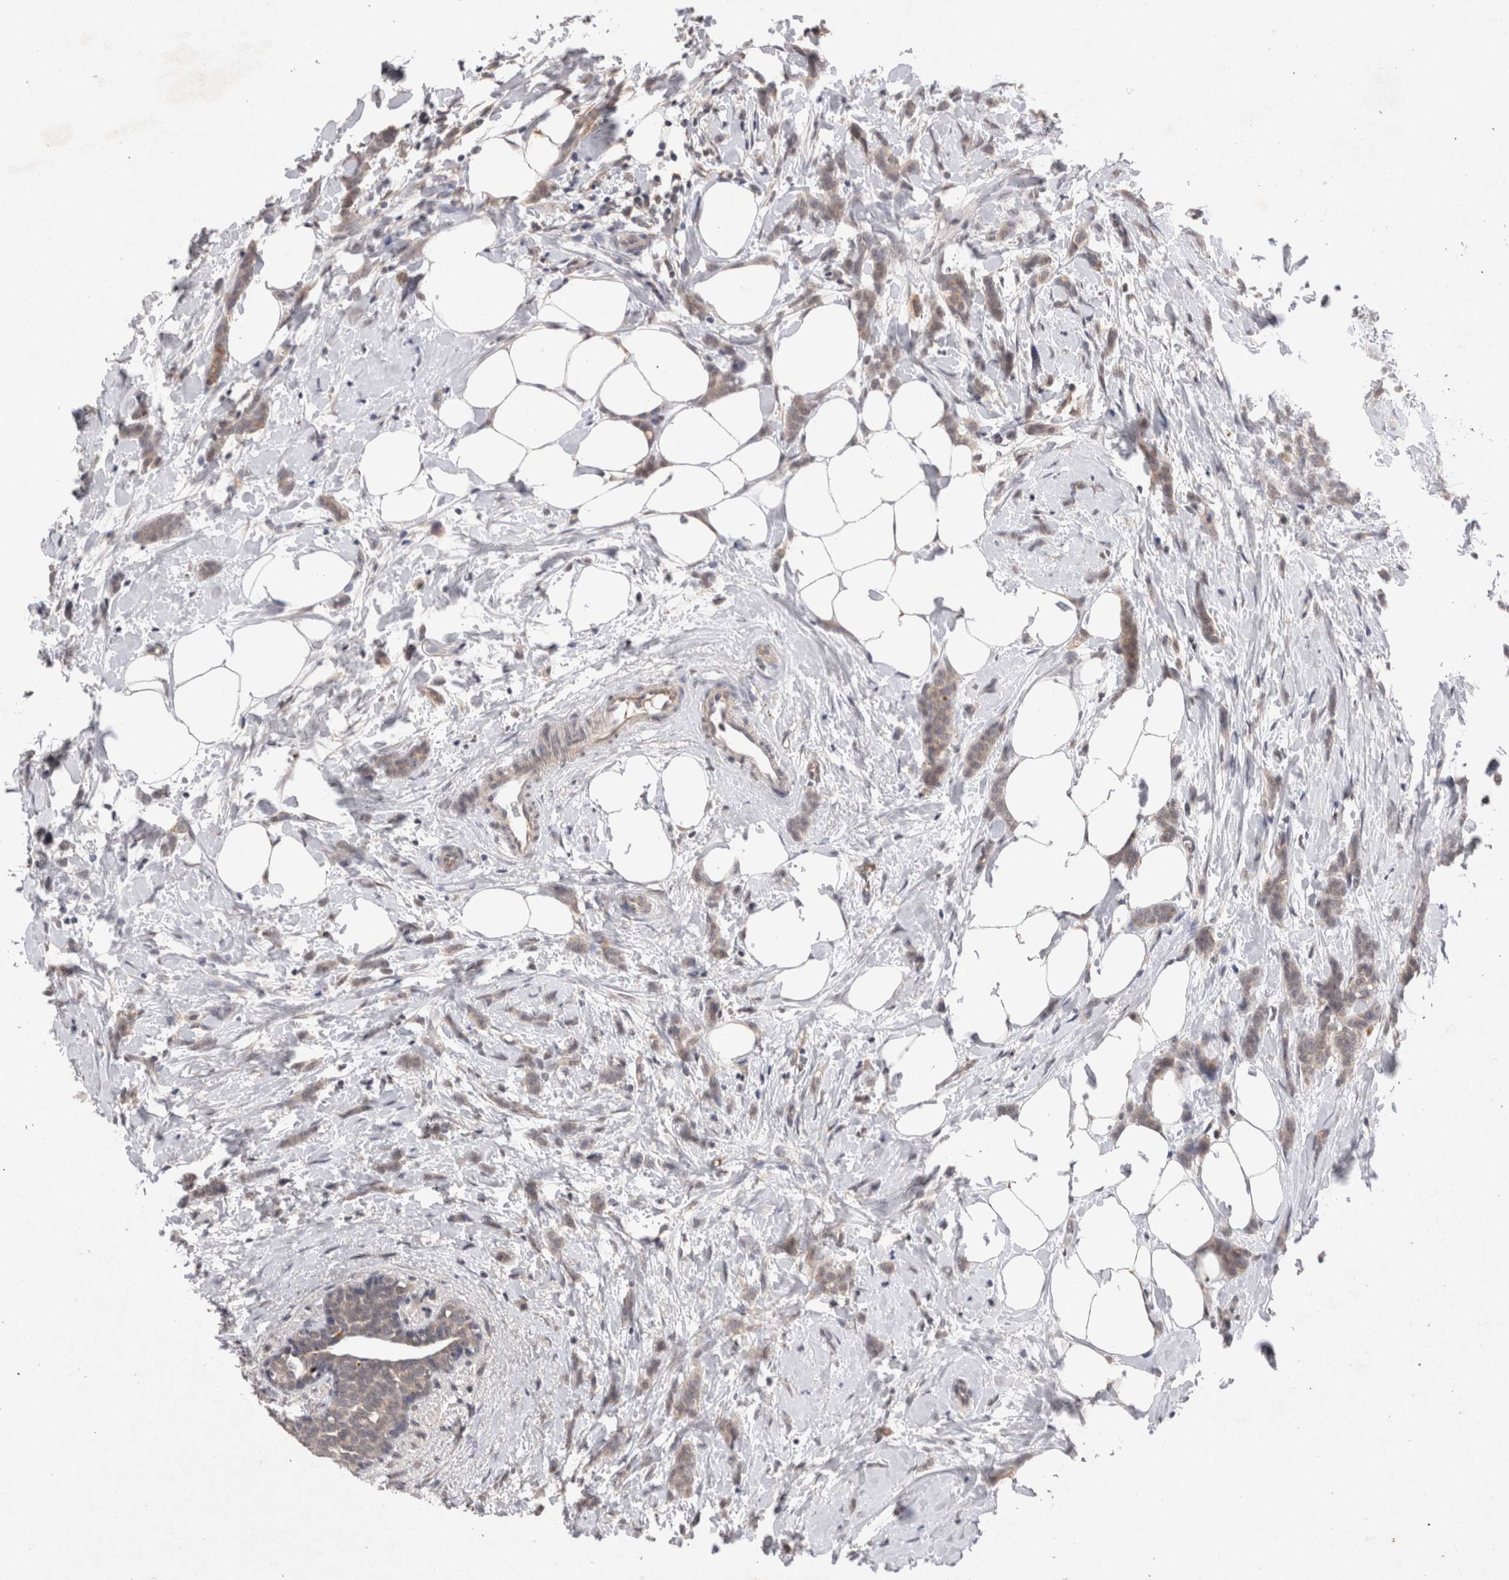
{"staining": {"intensity": "weak", "quantity": ">75%", "location": "cytoplasmic/membranous"}, "tissue": "breast cancer", "cell_type": "Tumor cells", "image_type": "cancer", "snomed": [{"axis": "morphology", "description": "Lobular carcinoma, in situ"}, {"axis": "morphology", "description": "Lobular carcinoma"}, {"axis": "topography", "description": "Breast"}], "caption": "Breast cancer (lobular carcinoma in situ) stained with a brown dye reveals weak cytoplasmic/membranous positive staining in about >75% of tumor cells.", "gene": "RASSF3", "patient": {"sex": "female", "age": 41}}